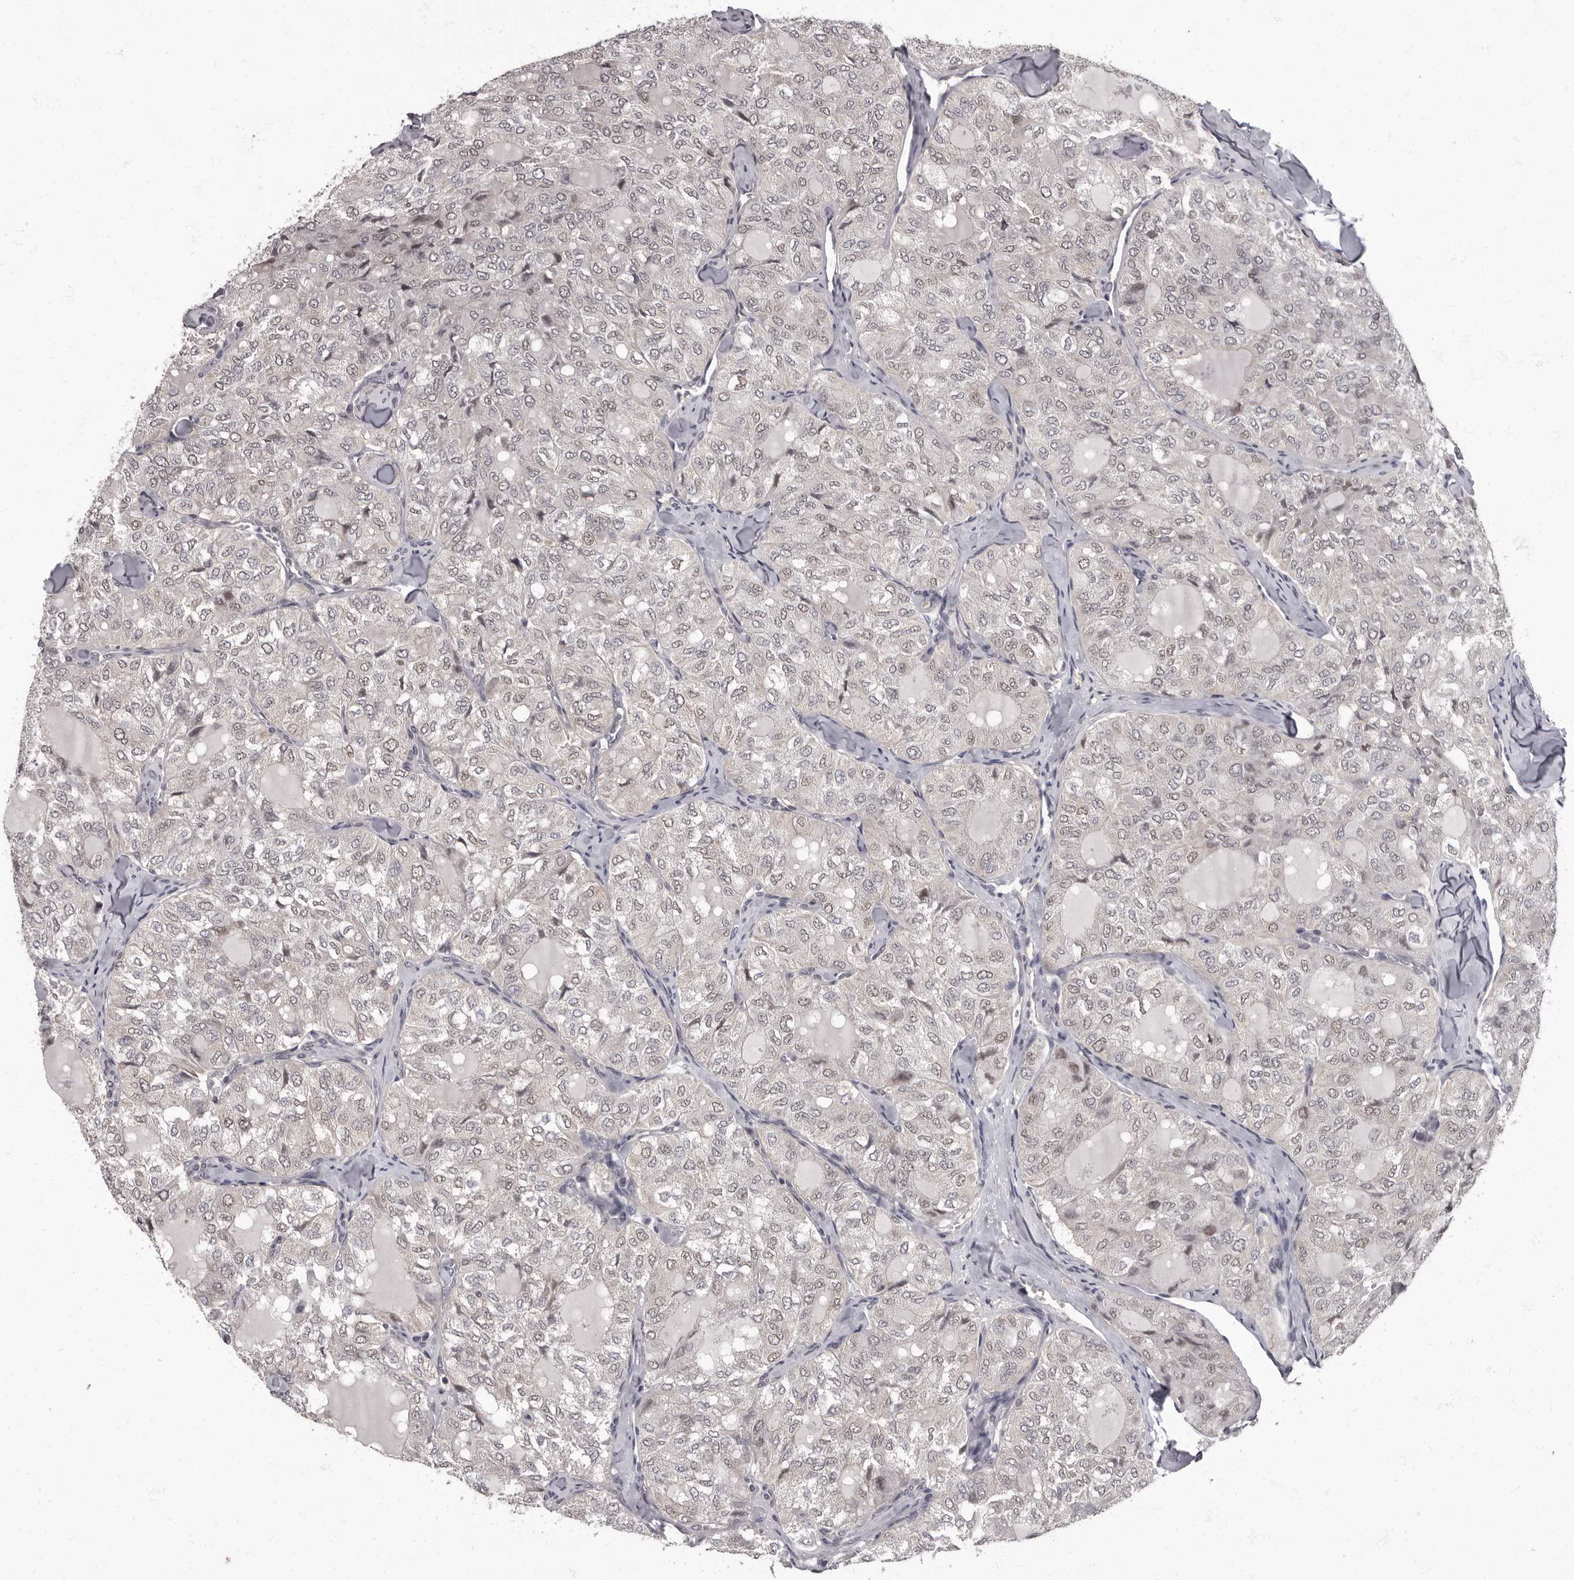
{"staining": {"intensity": "weak", "quantity": ">75%", "location": "nuclear"}, "tissue": "thyroid cancer", "cell_type": "Tumor cells", "image_type": "cancer", "snomed": [{"axis": "morphology", "description": "Follicular adenoma carcinoma, NOS"}, {"axis": "topography", "description": "Thyroid gland"}], "caption": "Protein staining by immunohistochemistry exhibits weak nuclear positivity in approximately >75% of tumor cells in thyroid follicular adenoma carcinoma. The protein of interest is stained brown, and the nuclei are stained in blue (DAB IHC with brightfield microscopy, high magnification).", "gene": "C1orf50", "patient": {"sex": "male", "age": 75}}